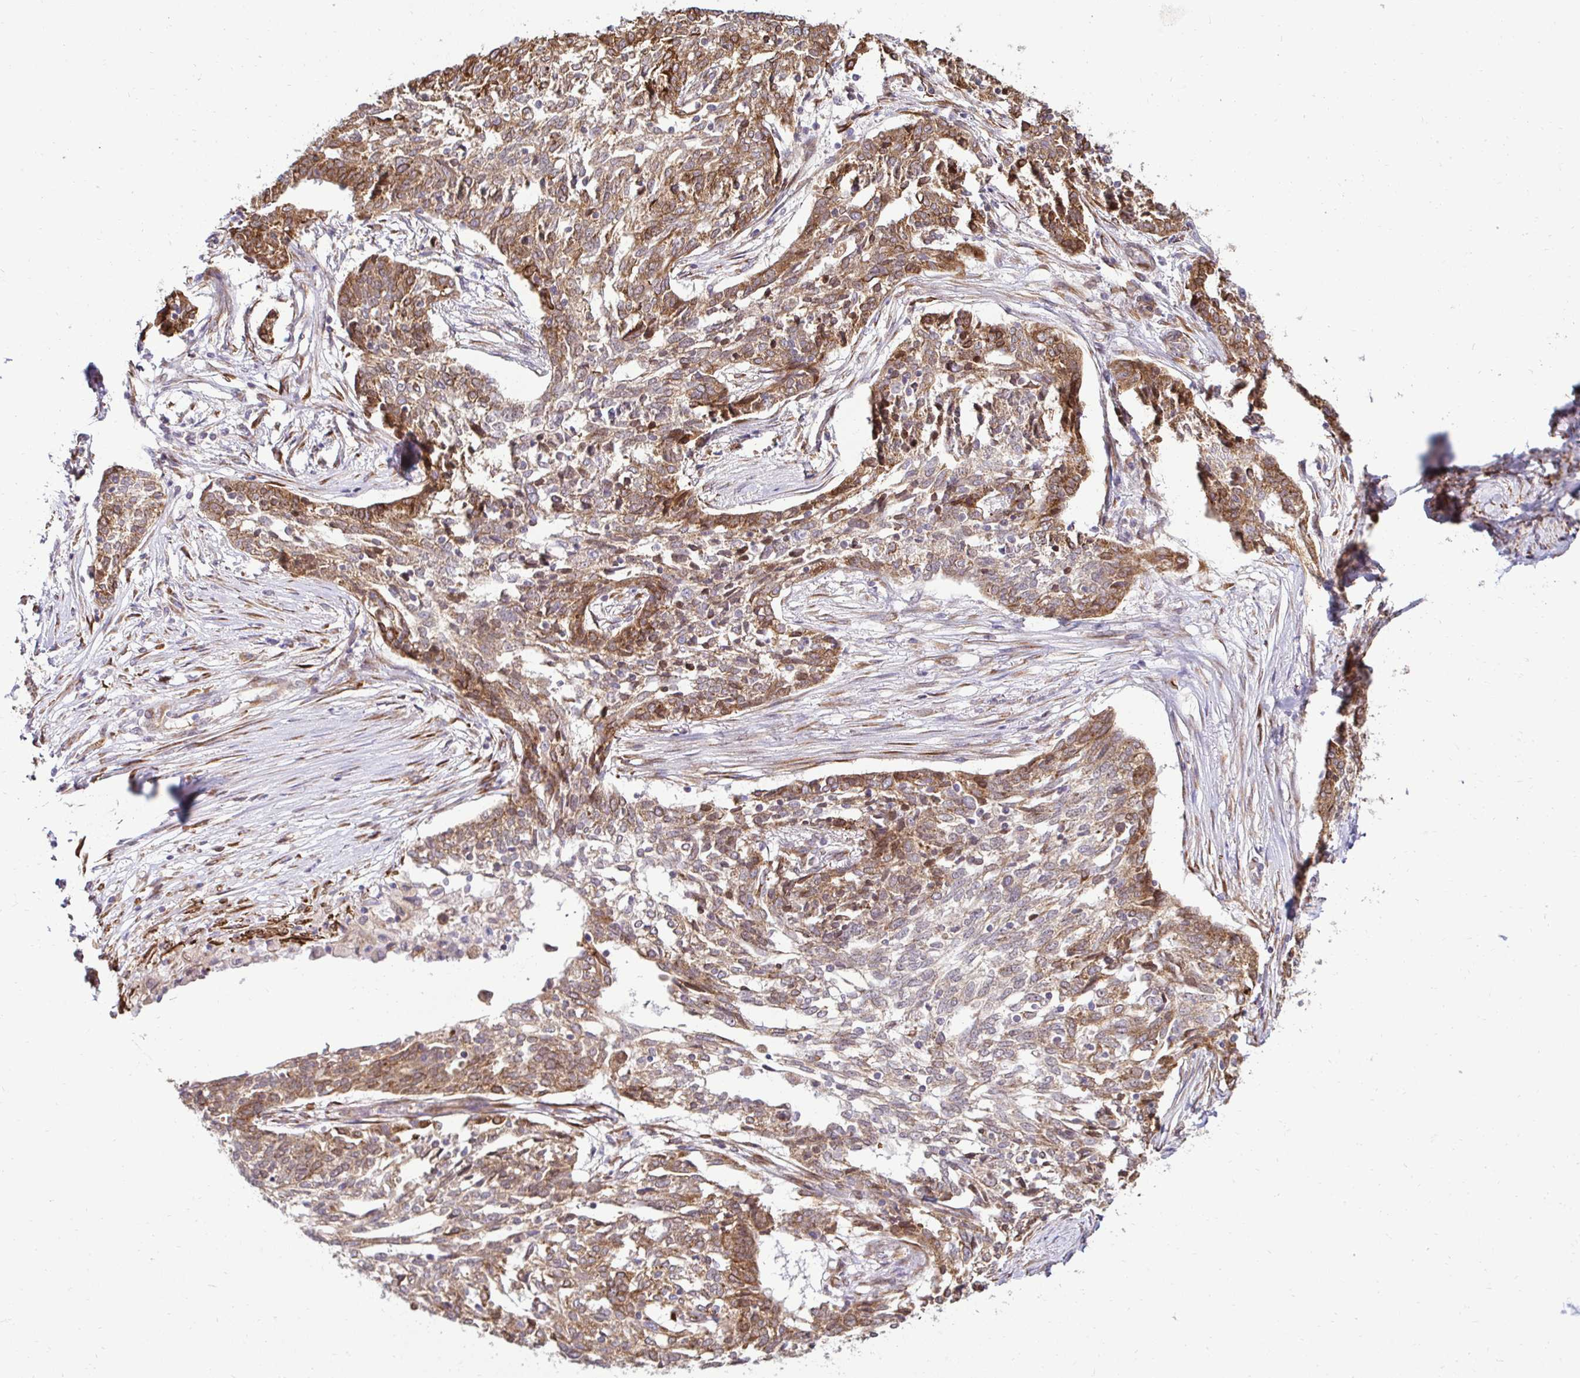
{"staining": {"intensity": "moderate", "quantity": ">75%", "location": "cytoplasmic/membranous"}, "tissue": "ovarian cancer", "cell_type": "Tumor cells", "image_type": "cancer", "snomed": [{"axis": "morphology", "description": "Cystadenocarcinoma, serous, NOS"}, {"axis": "topography", "description": "Ovary"}], "caption": "Protein expression analysis of human ovarian cancer (serous cystadenocarcinoma) reveals moderate cytoplasmic/membranous staining in about >75% of tumor cells. (DAB (3,3'-diaminobenzidine) = brown stain, brightfield microscopy at high magnification).", "gene": "HPS1", "patient": {"sex": "female", "age": 67}}